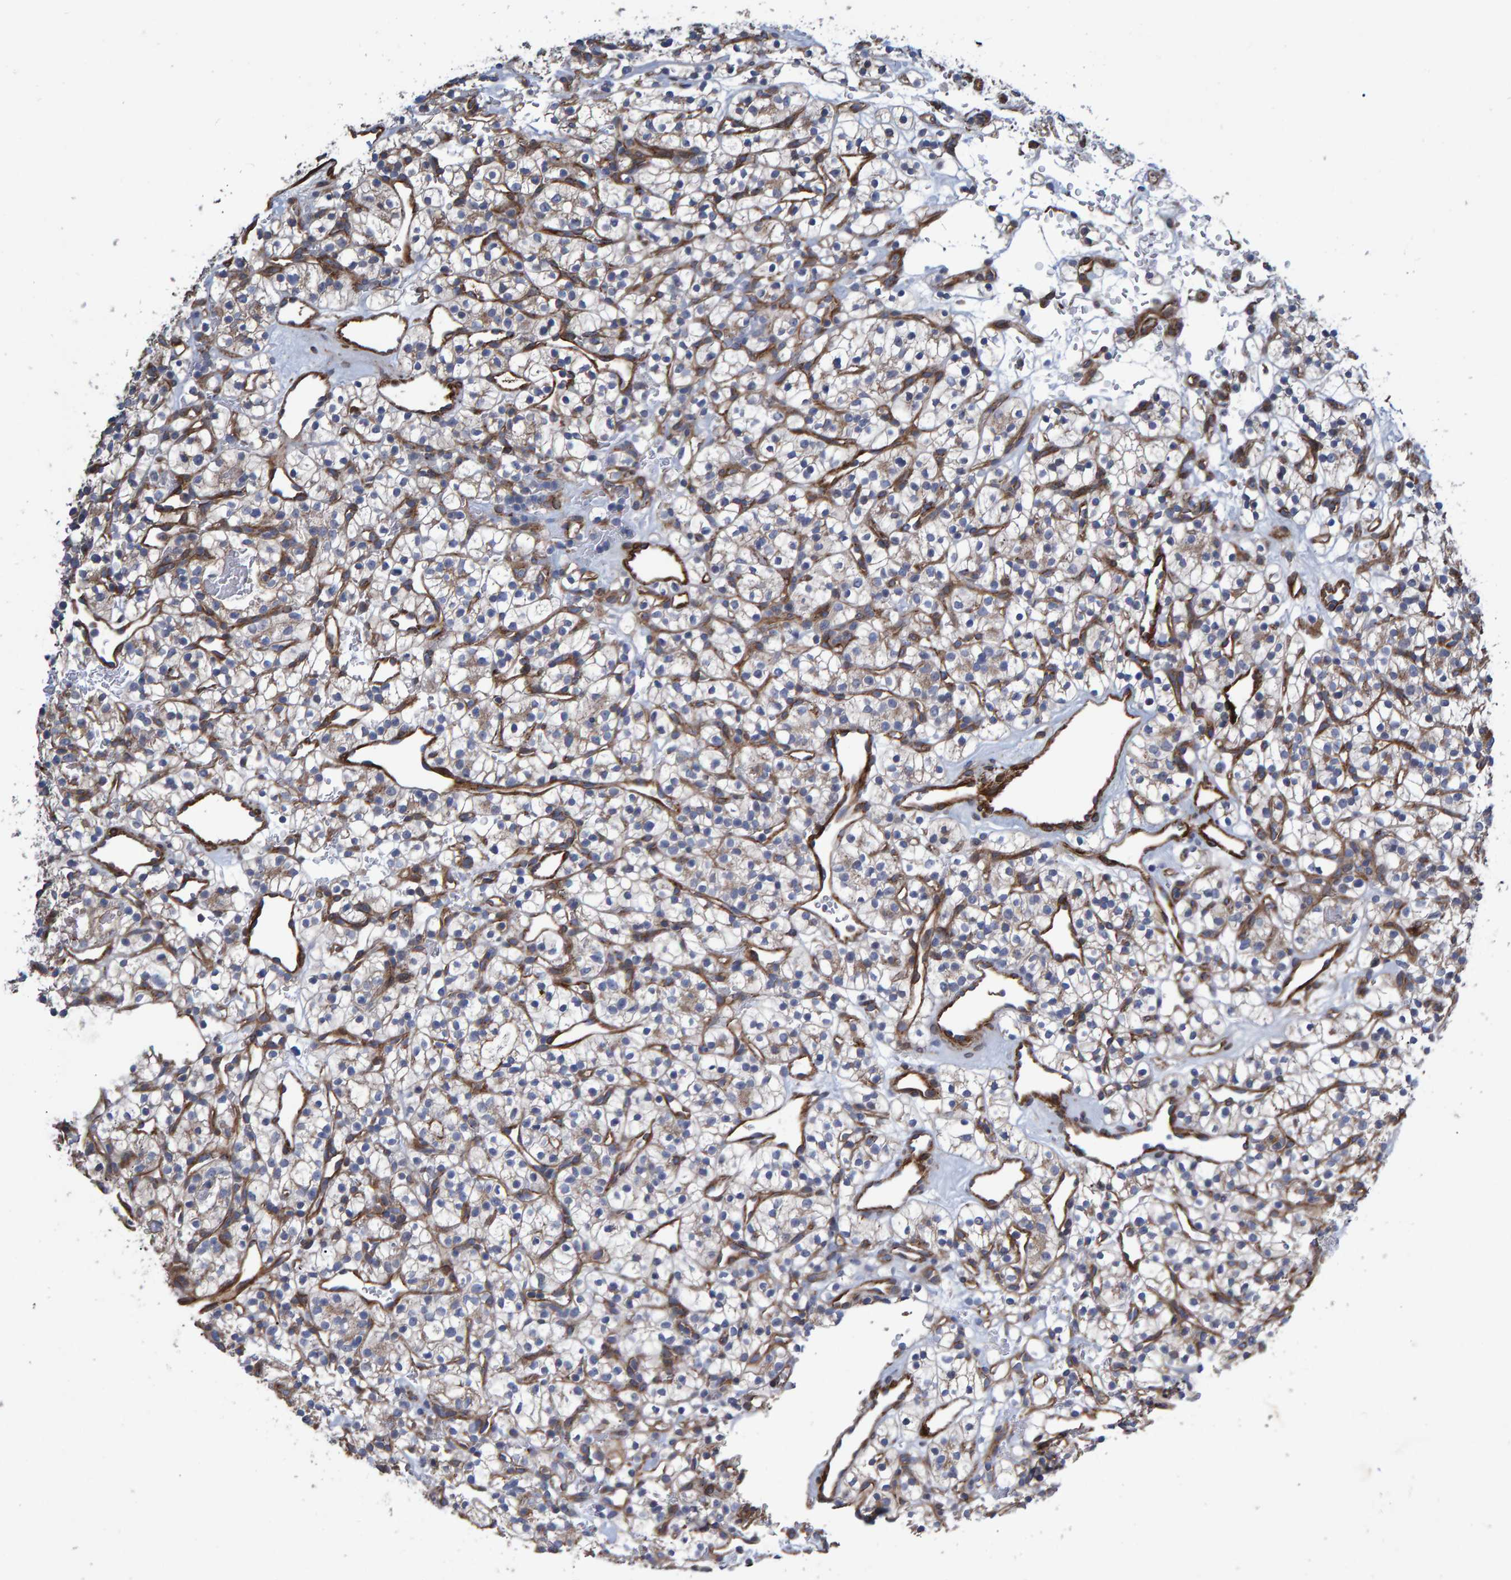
{"staining": {"intensity": "weak", "quantity": ">75%", "location": "cytoplasmic/membranous"}, "tissue": "renal cancer", "cell_type": "Tumor cells", "image_type": "cancer", "snomed": [{"axis": "morphology", "description": "Adenocarcinoma, NOS"}, {"axis": "topography", "description": "Kidney"}], "caption": "Adenocarcinoma (renal) tissue reveals weak cytoplasmic/membranous positivity in about >75% of tumor cells, visualized by immunohistochemistry.", "gene": "SLIT2", "patient": {"sex": "female", "age": 57}}